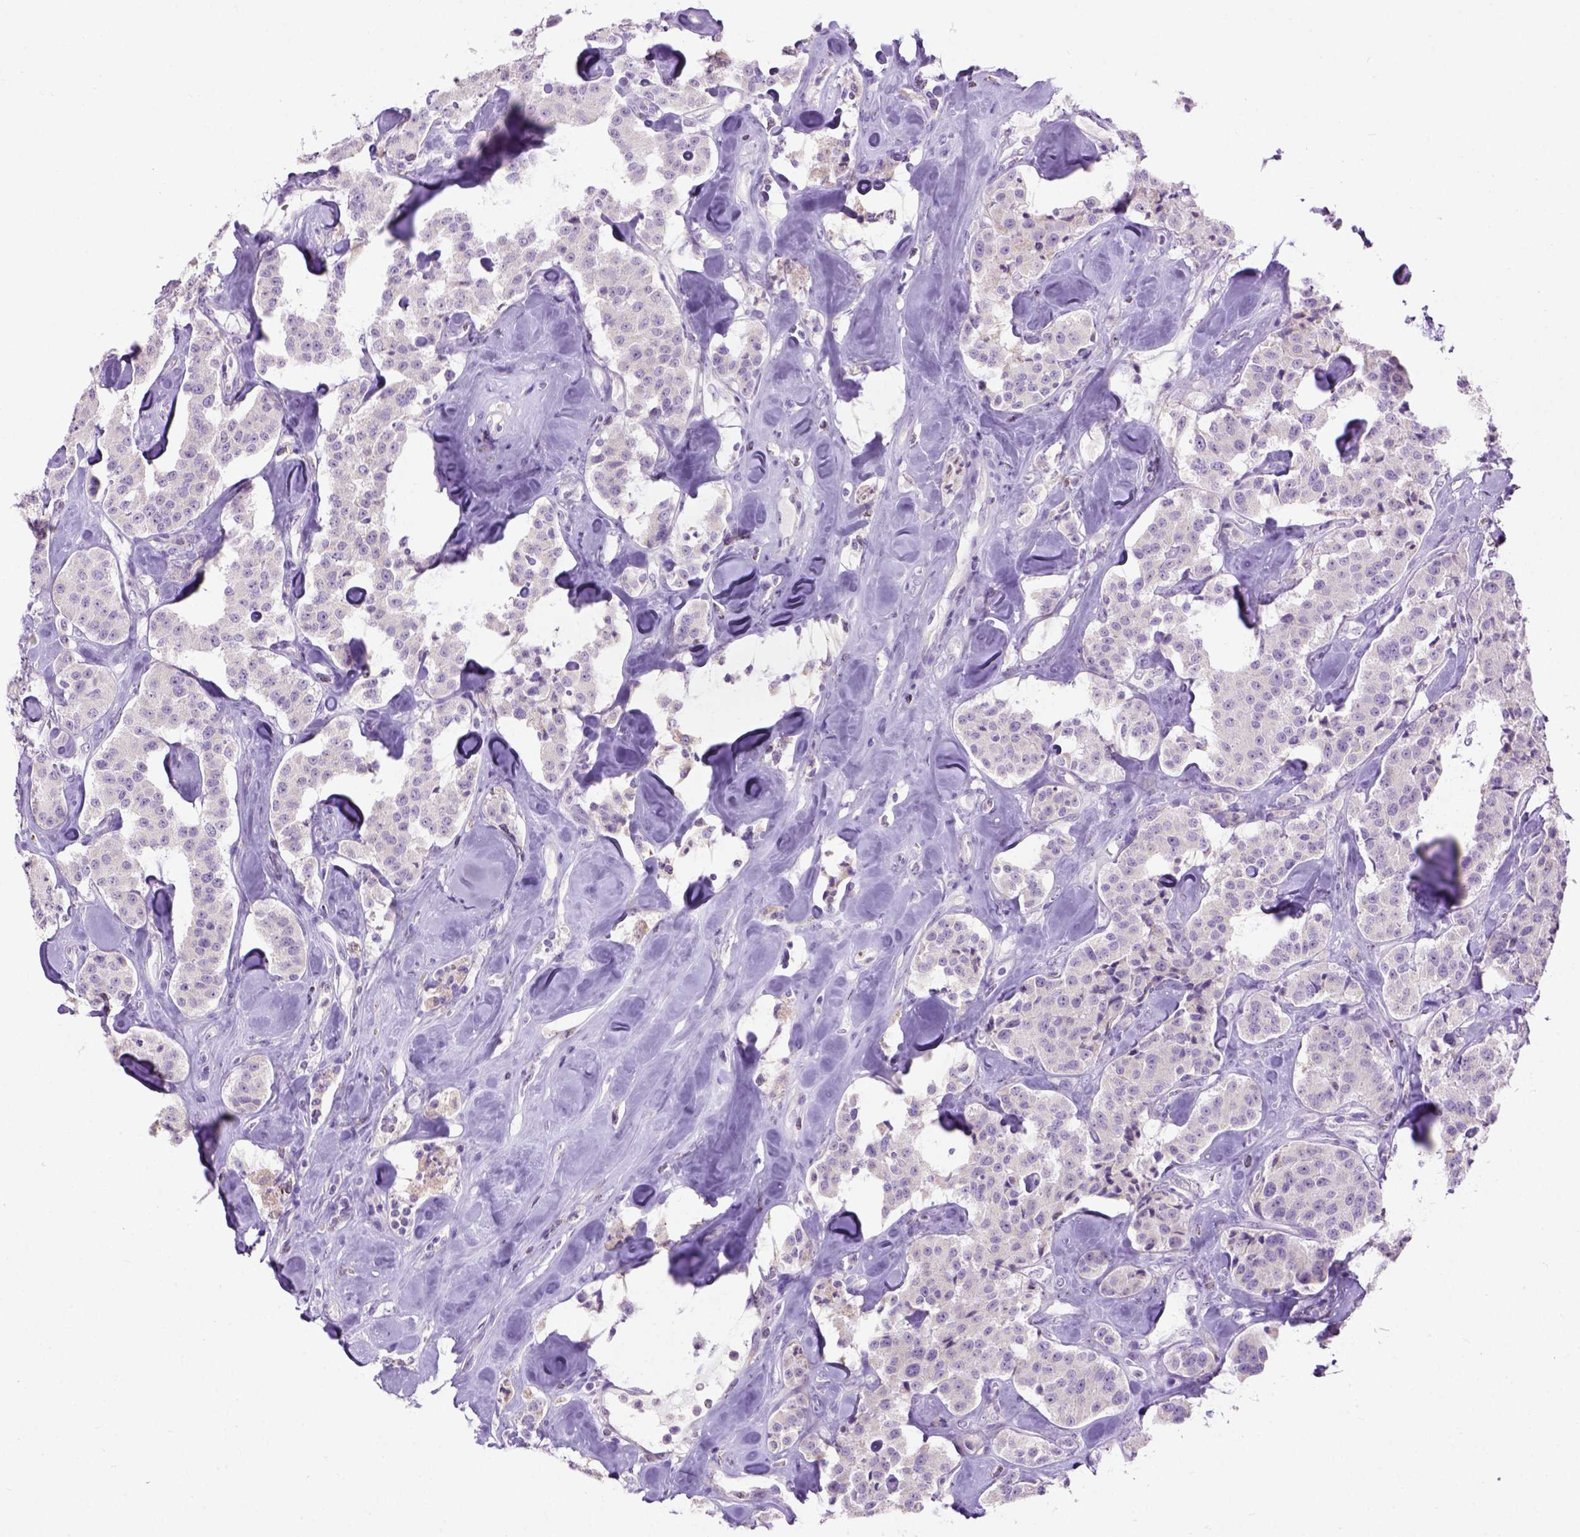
{"staining": {"intensity": "negative", "quantity": "none", "location": "none"}, "tissue": "carcinoid", "cell_type": "Tumor cells", "image_type": "cancer", "snomed": [{"axis": "morphology", "description": "Carcinoid, malignant, NOS"}, {"axis": "topography", "description": "Pancreas"}], "caption": "This is a image of immunohistochemistry (IHC) staining of malignant carcinoid, which shows no staining in tumor cells. The staining is performed using DAB (3,3'-diaminobenzidine) brown chromogen with nuclei counter-stained in using hematoxylin.", "gene": "UTP4", "patient": {"sex": "male", "age": 41}}